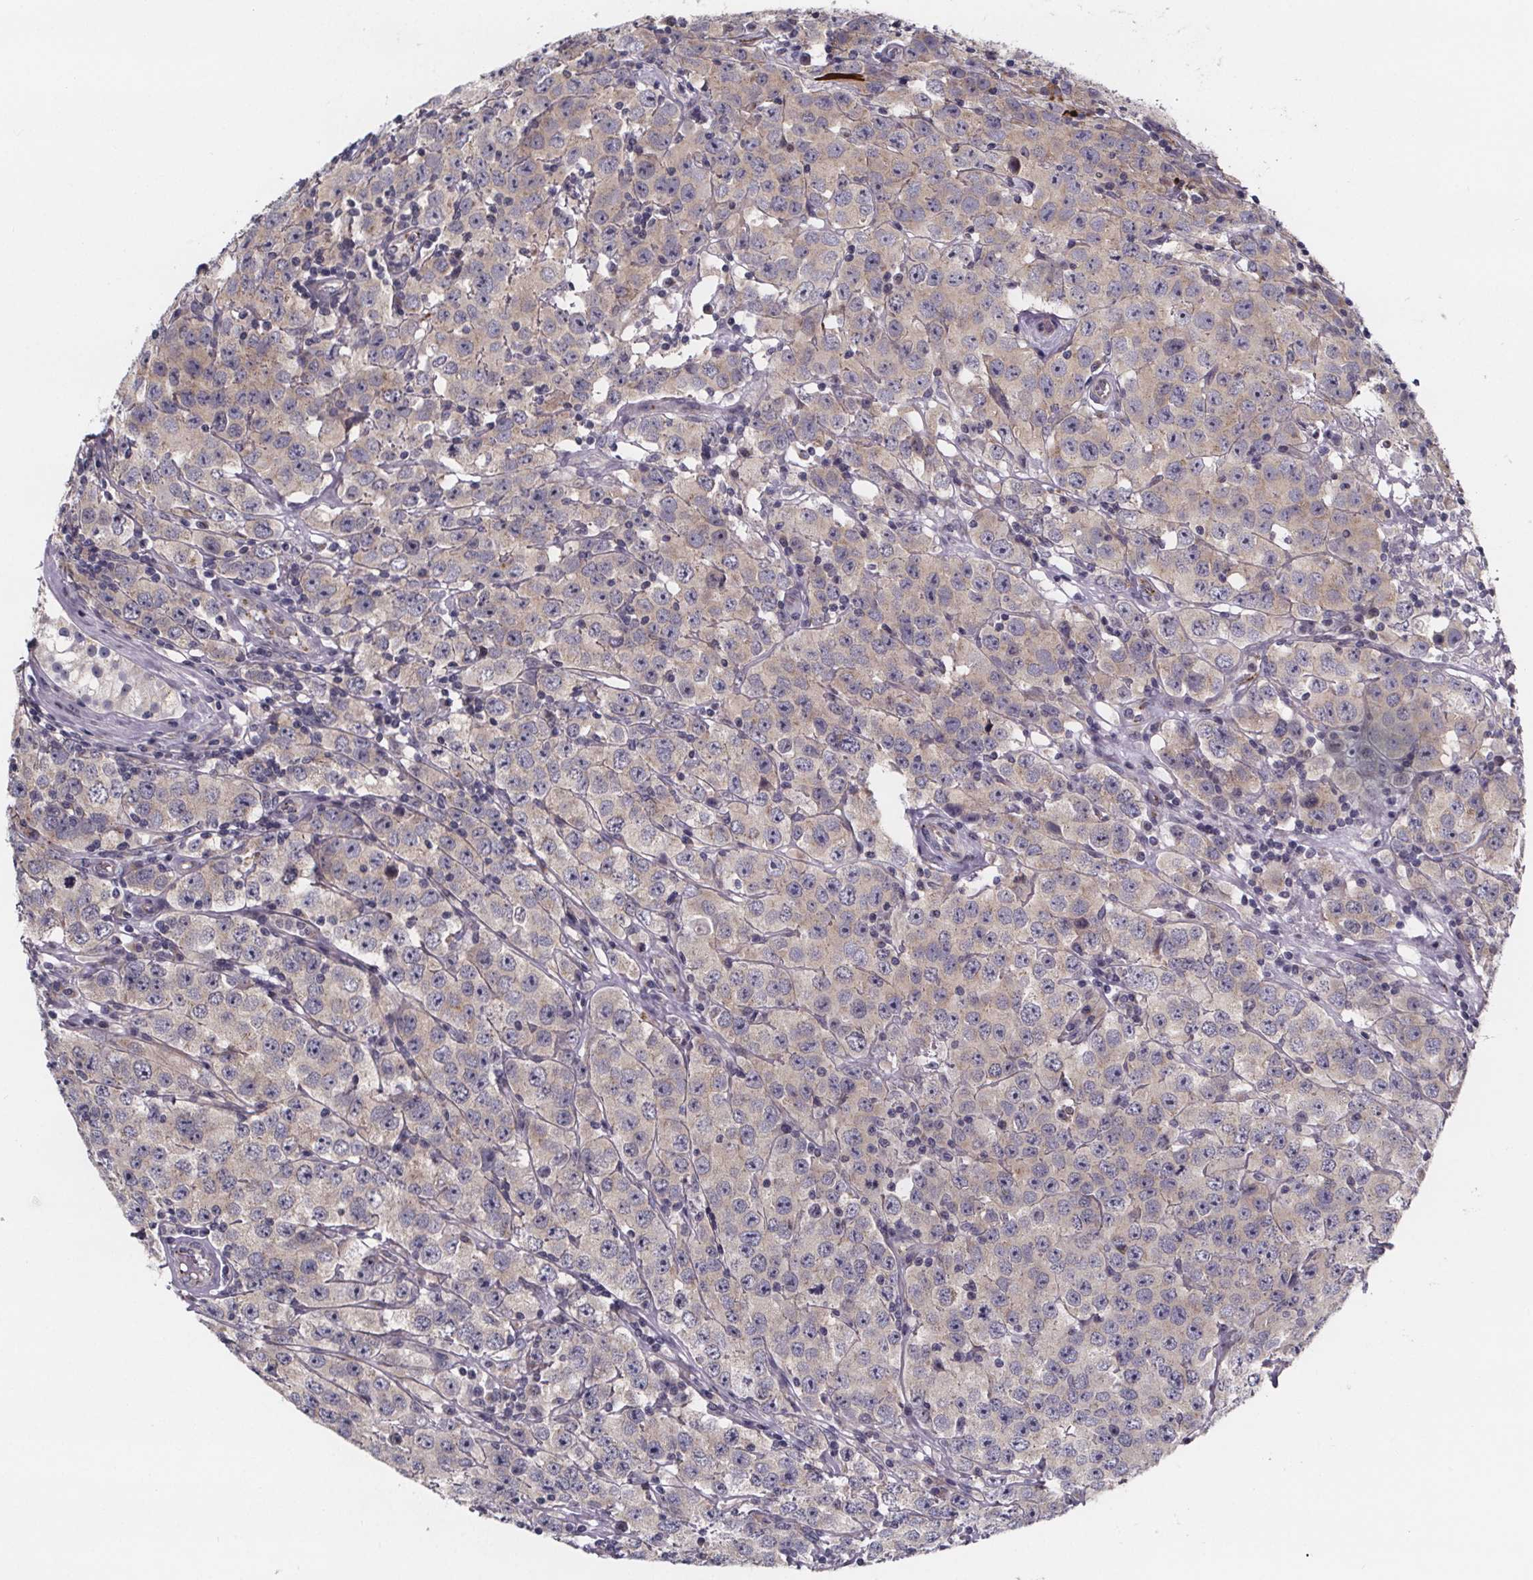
{"staining": {"intensity": "negative", "quantity": "none", "location": "none"}, "tissue": "testis cancer", "cell_type": "Tumor cells", "image_type": "cancer", "snomed": [{"axis": "morphology", "description": "Seminoma, NOS"}, {"axis": "topography", "description": "Testis"}], "caption": "Histopathology image shows no significant protein expression in tumor cells of seminoma (testis). (Stains: DAB IHC with hematoxylin counter stain, Microscopy: brightfield microscopy at high magnification).", "gene": "NDST1", "patient": {"sex": "male", "age": 52}}